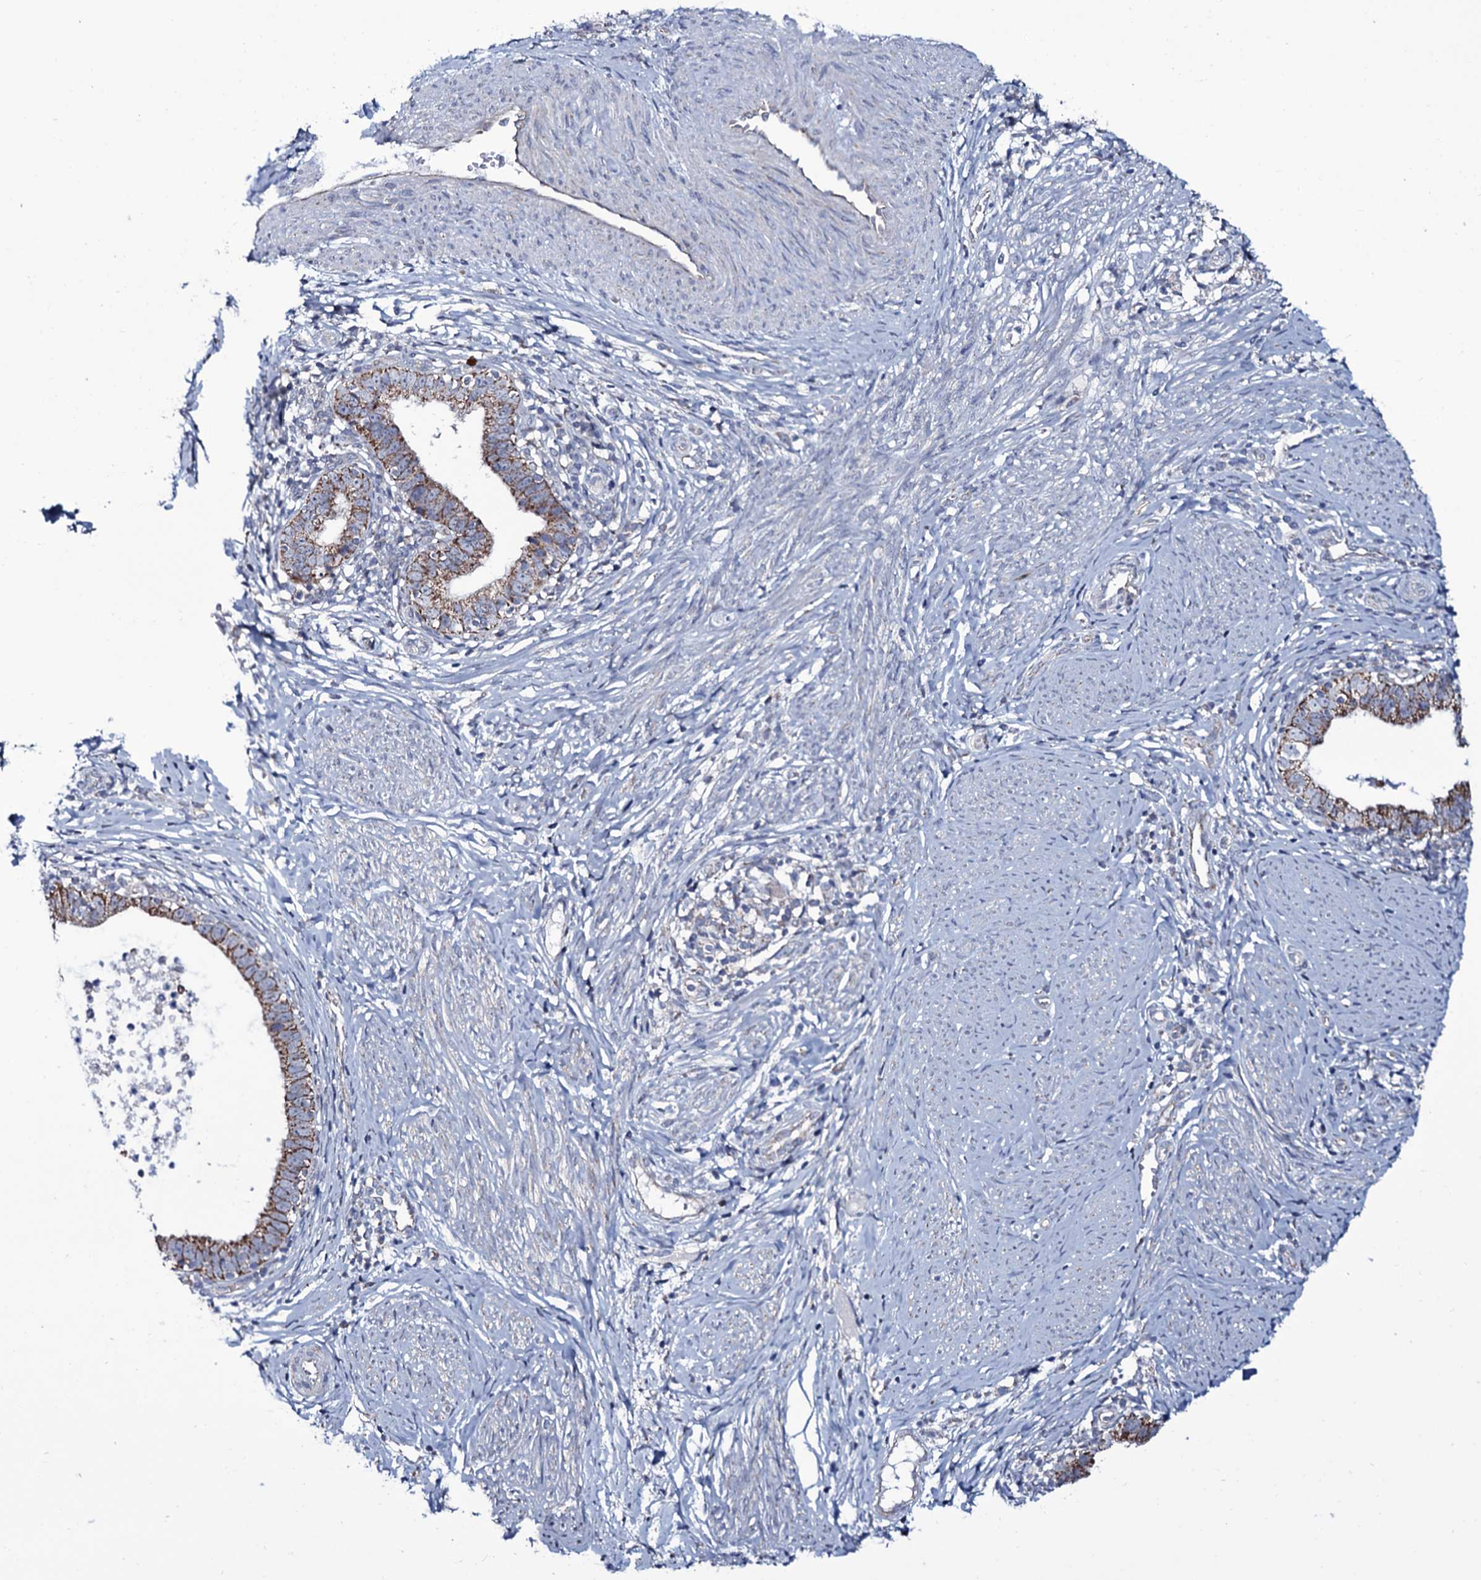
{"staining": {"intensity": "moderate", "quantity": ">75%", "location": "cytoplasmic/membranous"}, "tissue": "cervical cancer", "cell_type": "Tumor cells", "image_type": "cancer", "snomed": [{"axis": "morphology", "description": "Adenocarcinoma, NOS"}, {"axis": "topography", "description": "Cervix"}], "caption": "Immunohistochemistry of human cervical adenocarcinoma demonstrates medium levels of moderate cytoplasmic/membranous positivity in about >75% of tumor cells.", "gene": "WIPF3", "patient": {"sex": "female", "age": 36}}